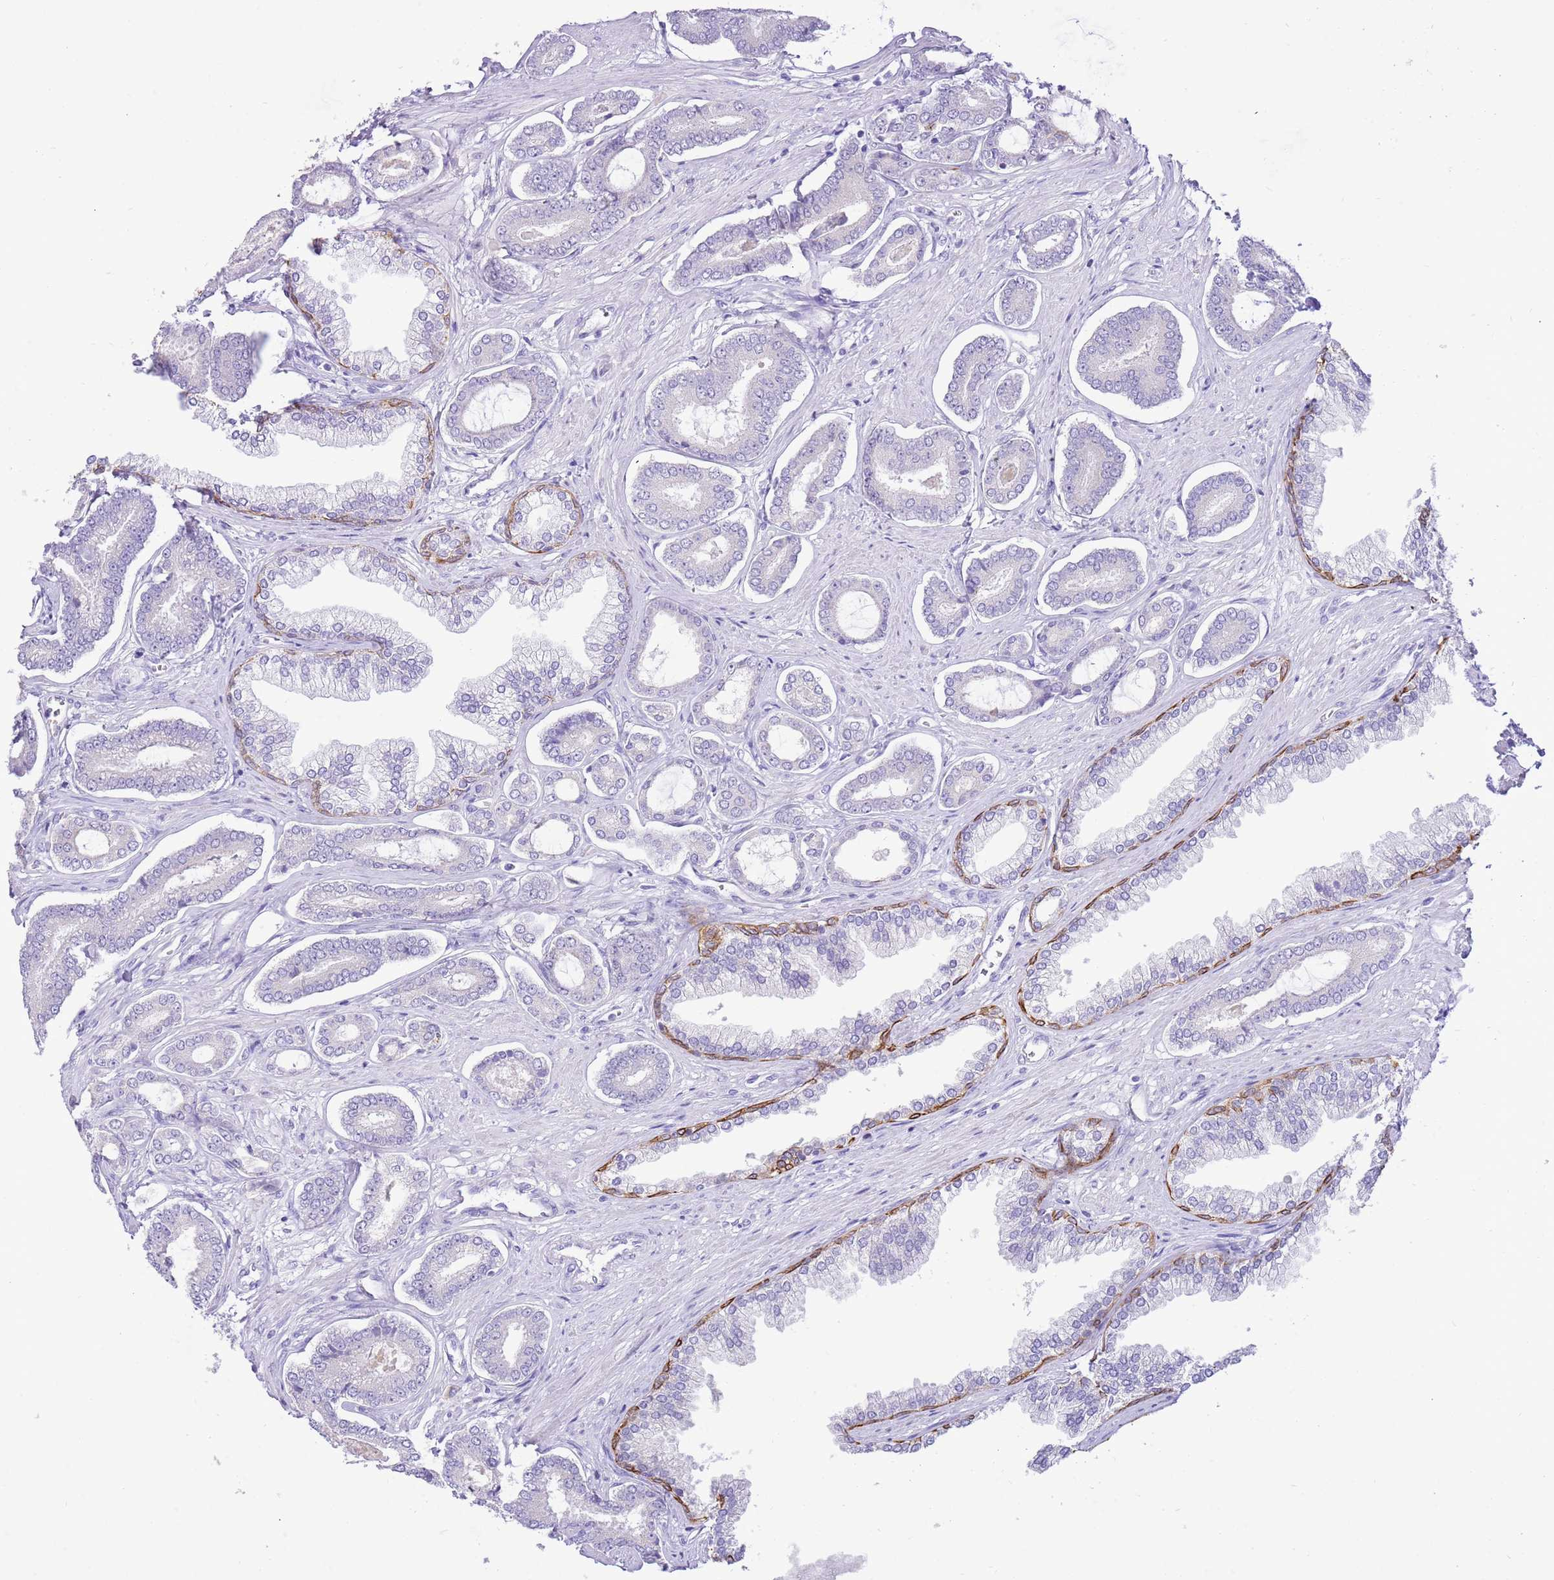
{"staining": {"intensity": "negative", "quantity": "none", "location": "none"}, "tissue": "prostate cancer", "cell_type": "Tumor cells", "image_type": "cancer", "snomed": [{"axis": "morphology", "description": "Adenocarcinoma, NOS"}, {"axis": "topography", "description": "Prostate and seminal vesicle, NOS"}], "caption": "Immunohistochemical staining of human prostate cancer (adenocarcinoma) exhibits no significant staining in tumor cells.", "gene": "R3HDM4", "patient": {"sex": "male", "age": 76}}